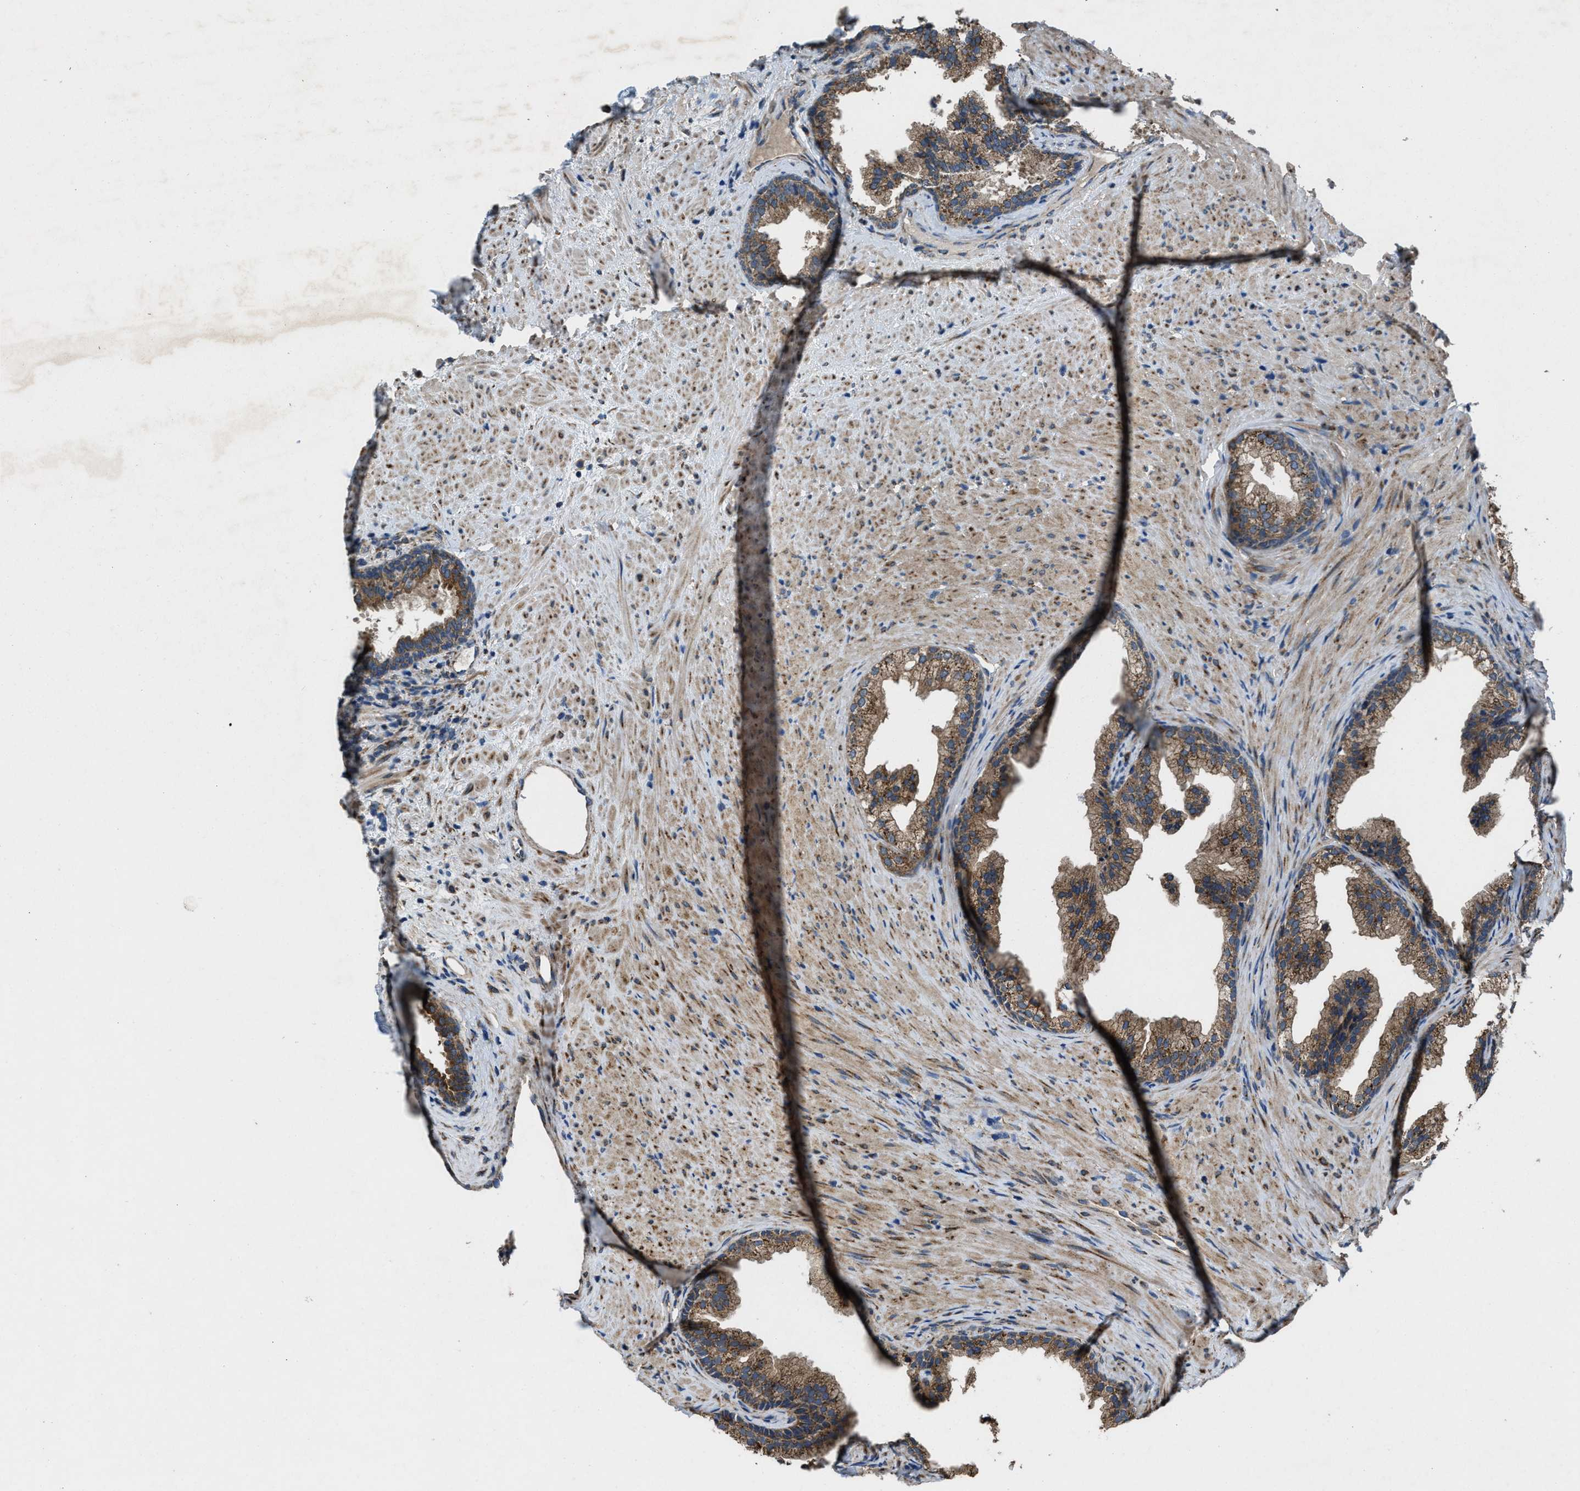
{"staining": {"intensity": "moderate", "quantity": ">75%", "location": "cytoplasmic/membranous"}, "tissue": "prostate", "cell_type": "Glandular cells", "image_type": "normal", "snomed": [{"axis": "morphology", "description": "Normal tissue, NOS"}, {"axis": "topography", "description": "Prostate"}], "caption": "A photomicrograph showing moderate cytoplasmic/membranous positivity in approximately >75% of glandular cells in benign prostate, as visualized by brown immunohistochemical staining.", "gene": "PDP1", "patient": {"sex": "male", "age": 76}}